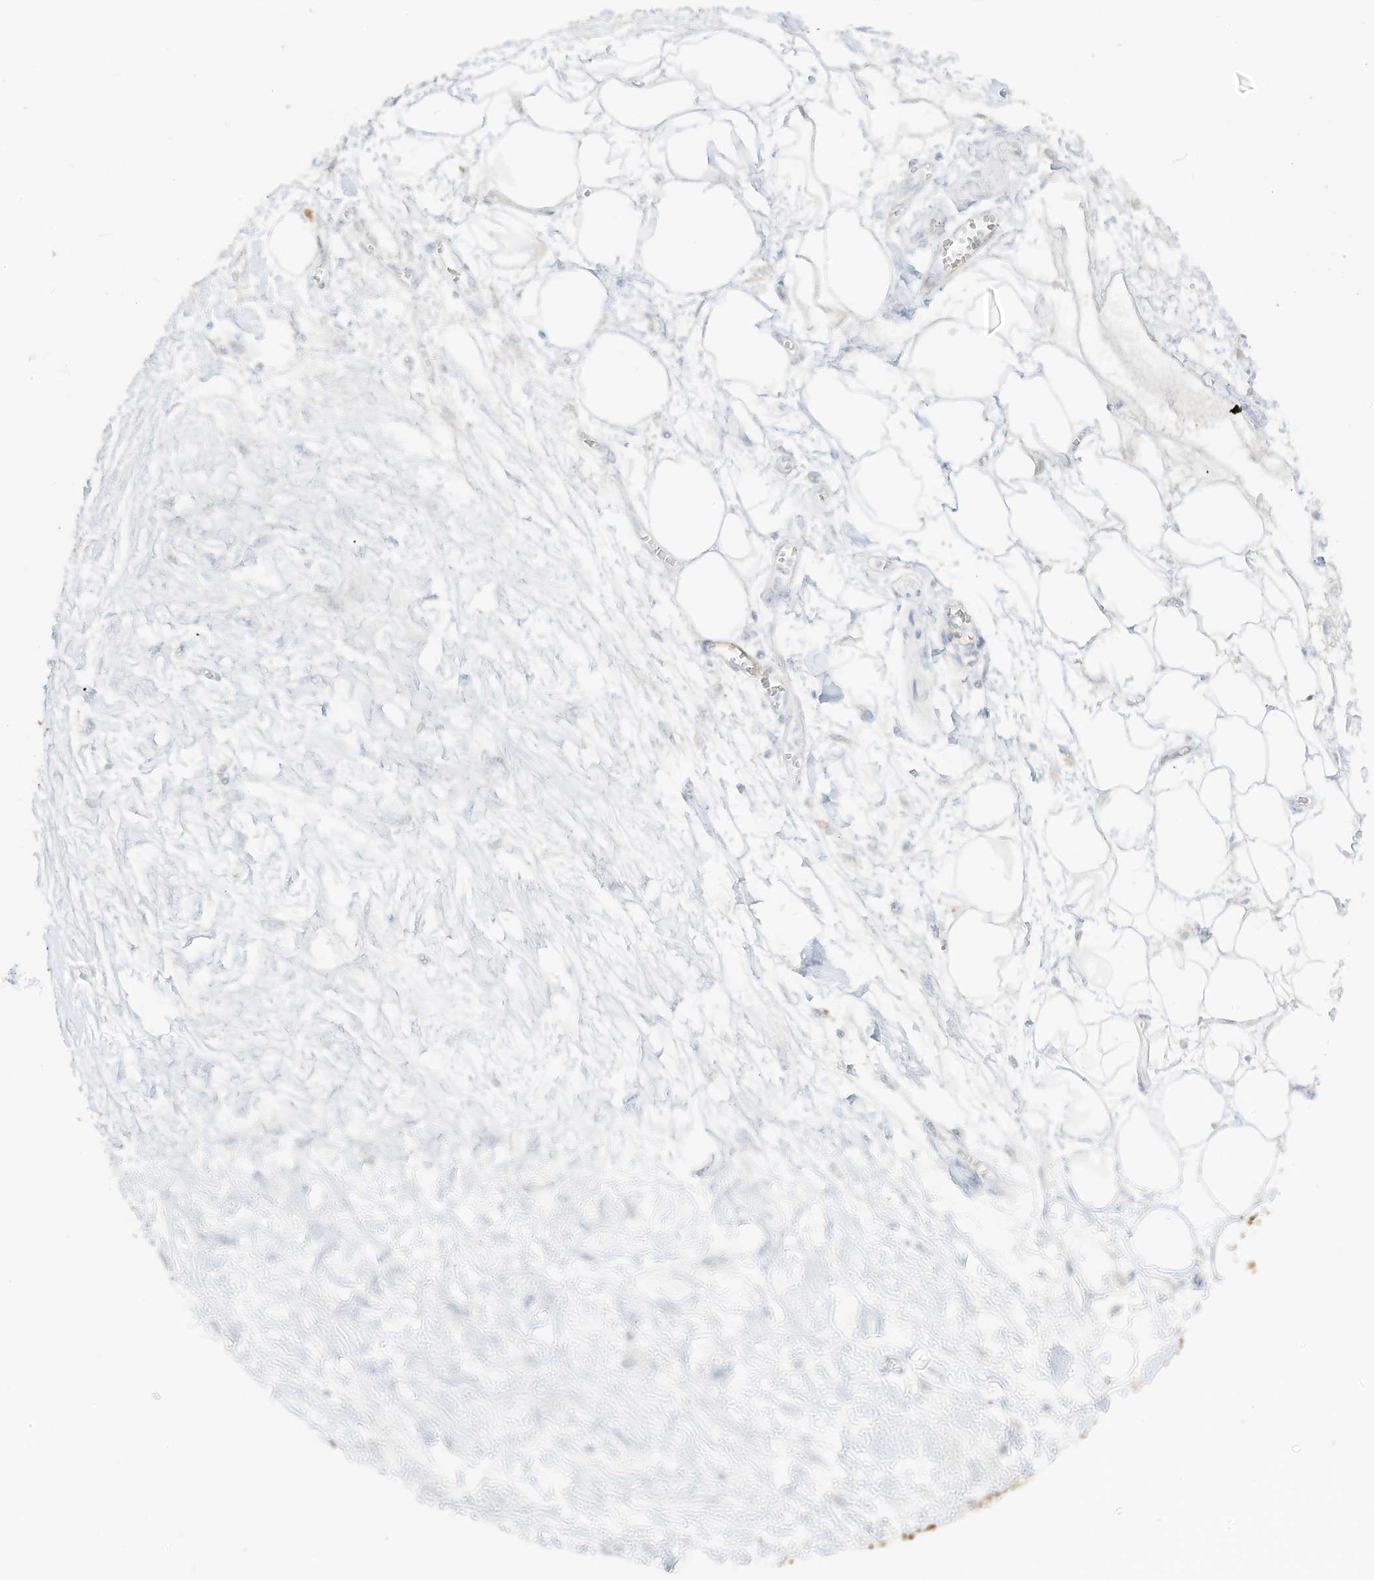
{"staining": {"intensity": "negative", "quantity": "none", "location": "none"}, "tissue": "adipose tissue", "cell_type": "Adipocytes", "image_type": "normal", "snomed": [{"axis": "morphology", "description": "Normal tissue, NOS"}, {"axis": "morphology", "description": "Adenocarcinoma, NOS"}, {"axis": "topography", "description": "Pancreas"}, {"axis": "topography", "description": "Peripheral nerve tissue"}], "caption": "This is an IHC photomicrograph of benign adipose tissue. There is no positivity in adipocytes.", "gene": "C11orf87", "patient": {"sex": "male", "age": 59}}